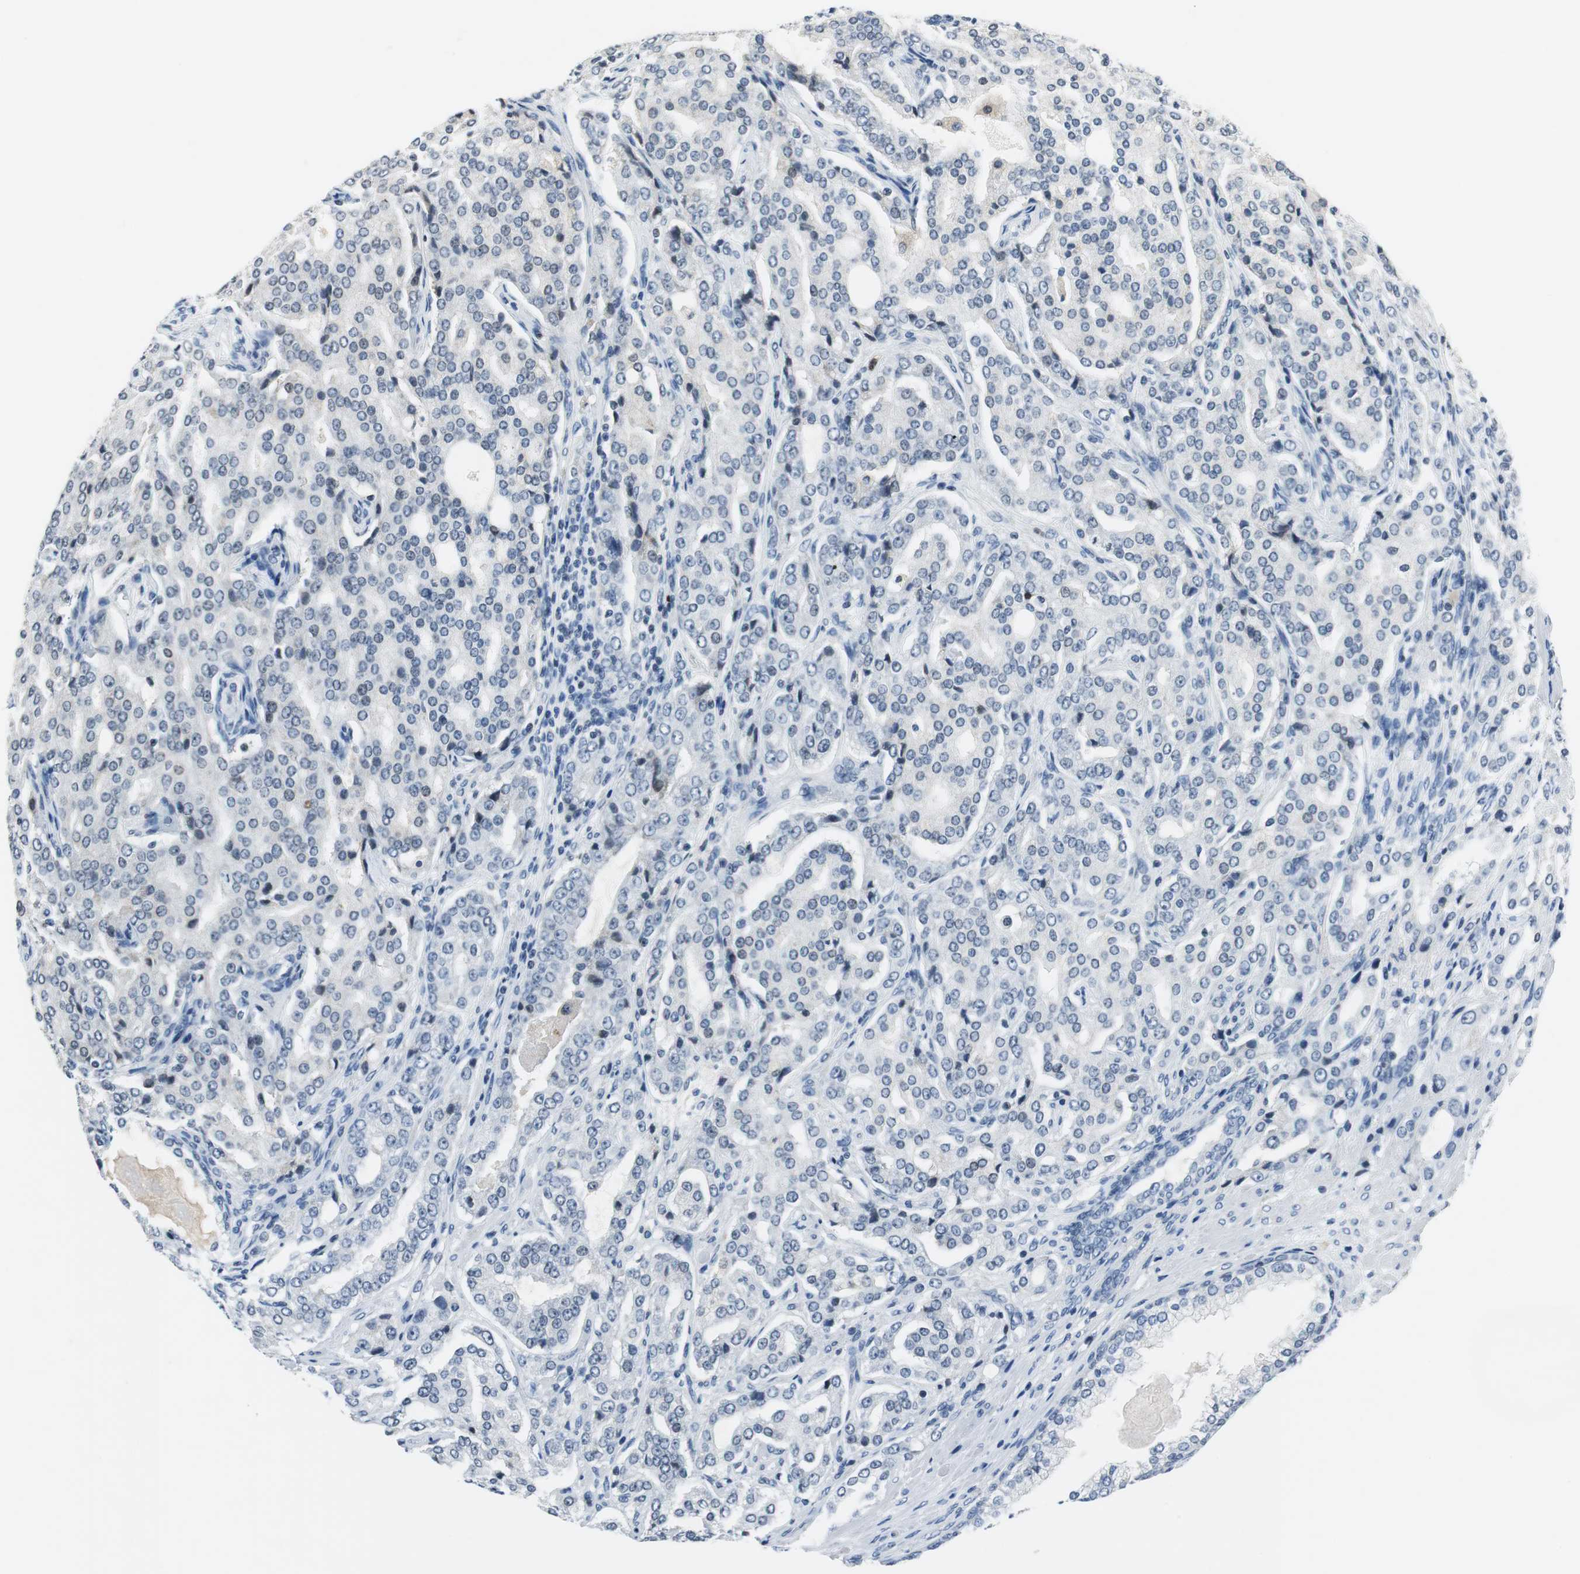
{"staining": {"intensity": "negative", "quantity": "none", "location": "none"}, "tissue": "prostate cancer", "cell_type": "Tumor cells", "image_type": "cancer", "snomed": [{"axis": "morphology", "description": "Adenocarcinoma, High grade"}, {"axis": "topography", "description": "Prostate"}], "caption": "Human prostate cancer (adenocarcinoma (high-grade)) stained for a protein using immunohistochemistry demonstrates no expression in tumor cells.", "gene": "ORM1", "patient": {"sex": "male", "age": 72}}